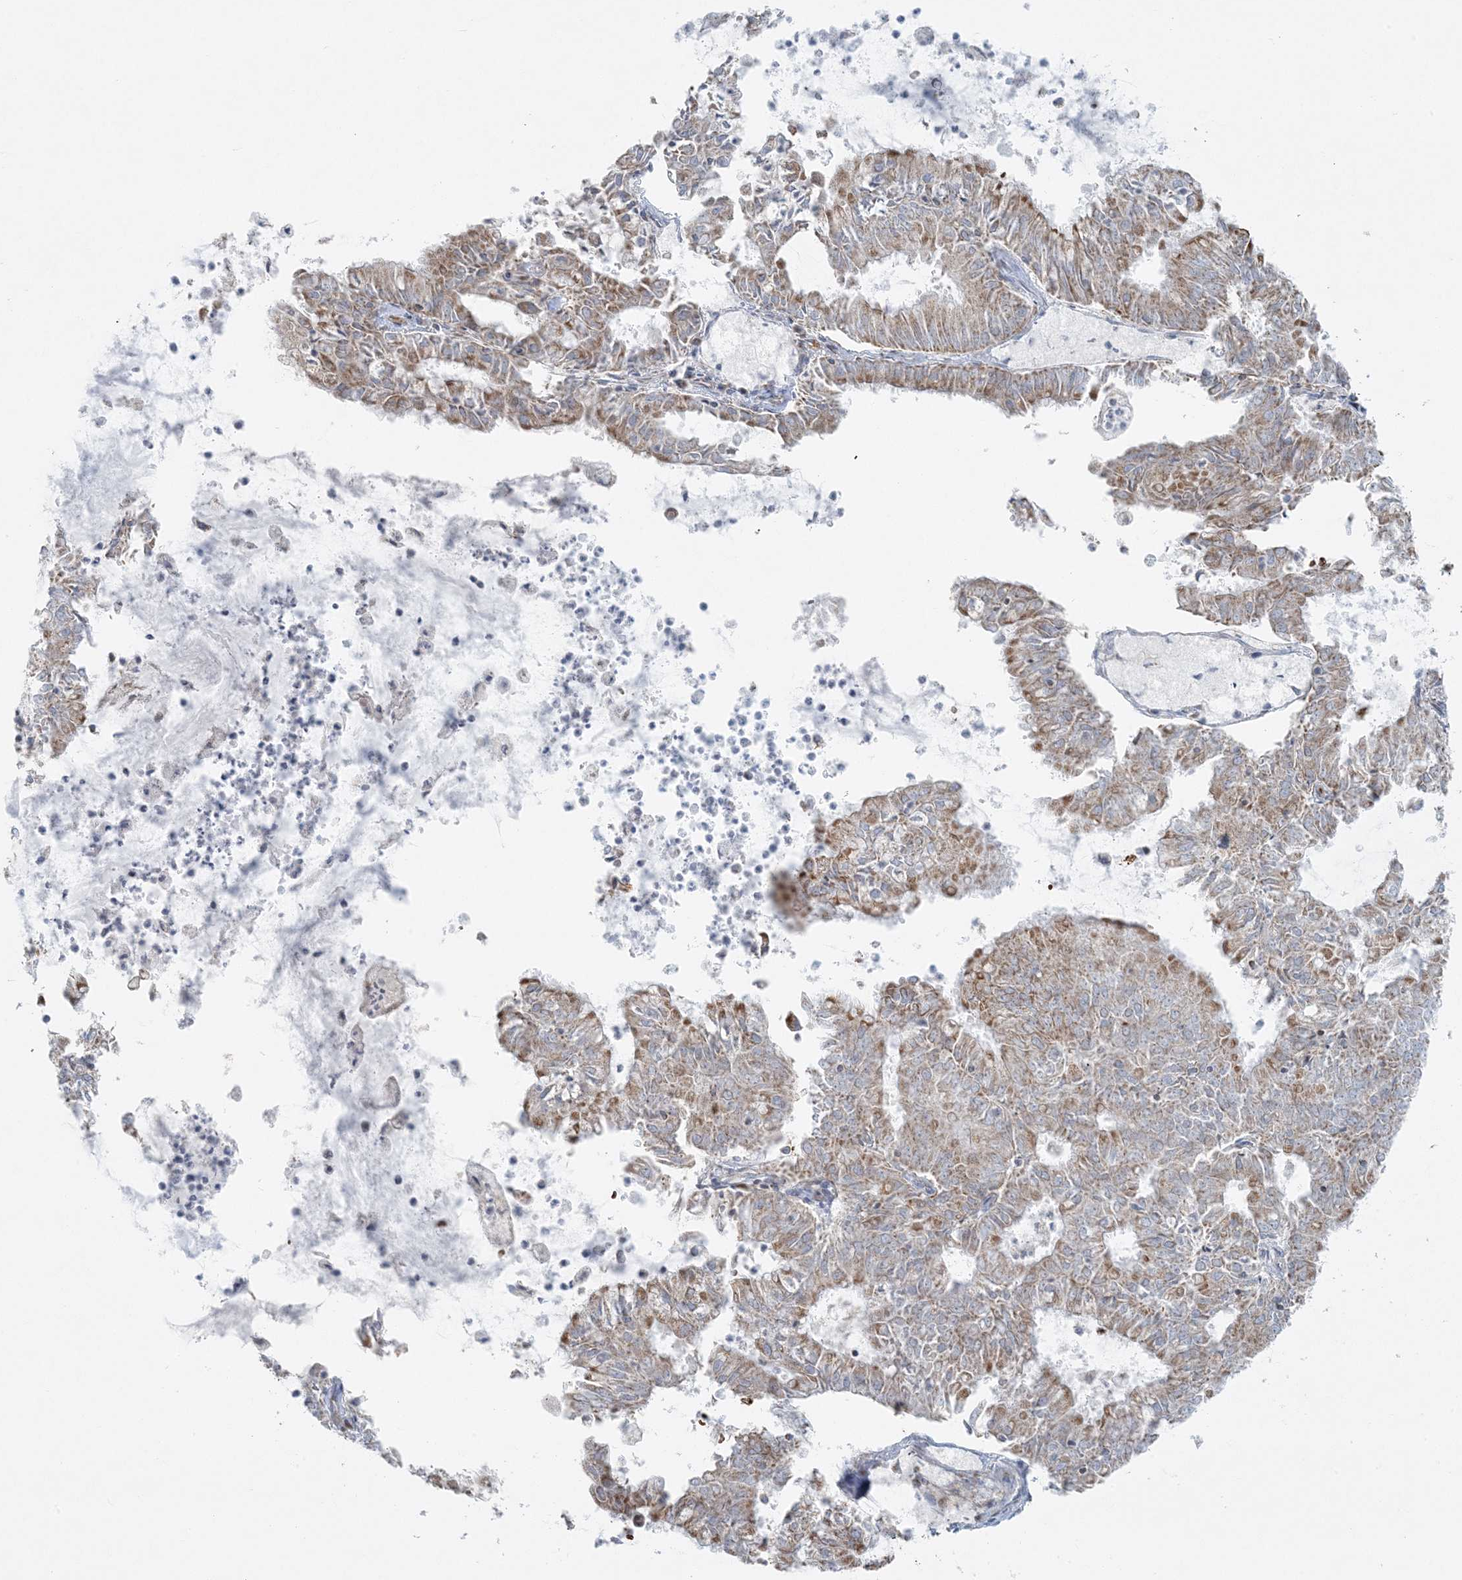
{"staining": {"intensity": "weak", "quantity": ">75%", "location": "cytoplasmic/membranous"}, "tissue": "endometrial cancer", "cell_type": "Tumor cells", "image_type": "cancer", "snomed": [{"axis": "morphology", "description": "Adenocarcinoma, NOS"}, {"axis": "topography", "description": "Endometrium"}], "caption": "DAB immunohistochemical staining of human endometrial adenocarcinoma reveals weak cytoplasmic/membranous protein positivity in approximately >75% of tumor cells.", "gene": "PIK3R4", "patient": {"sex": "female", "age": 57}}